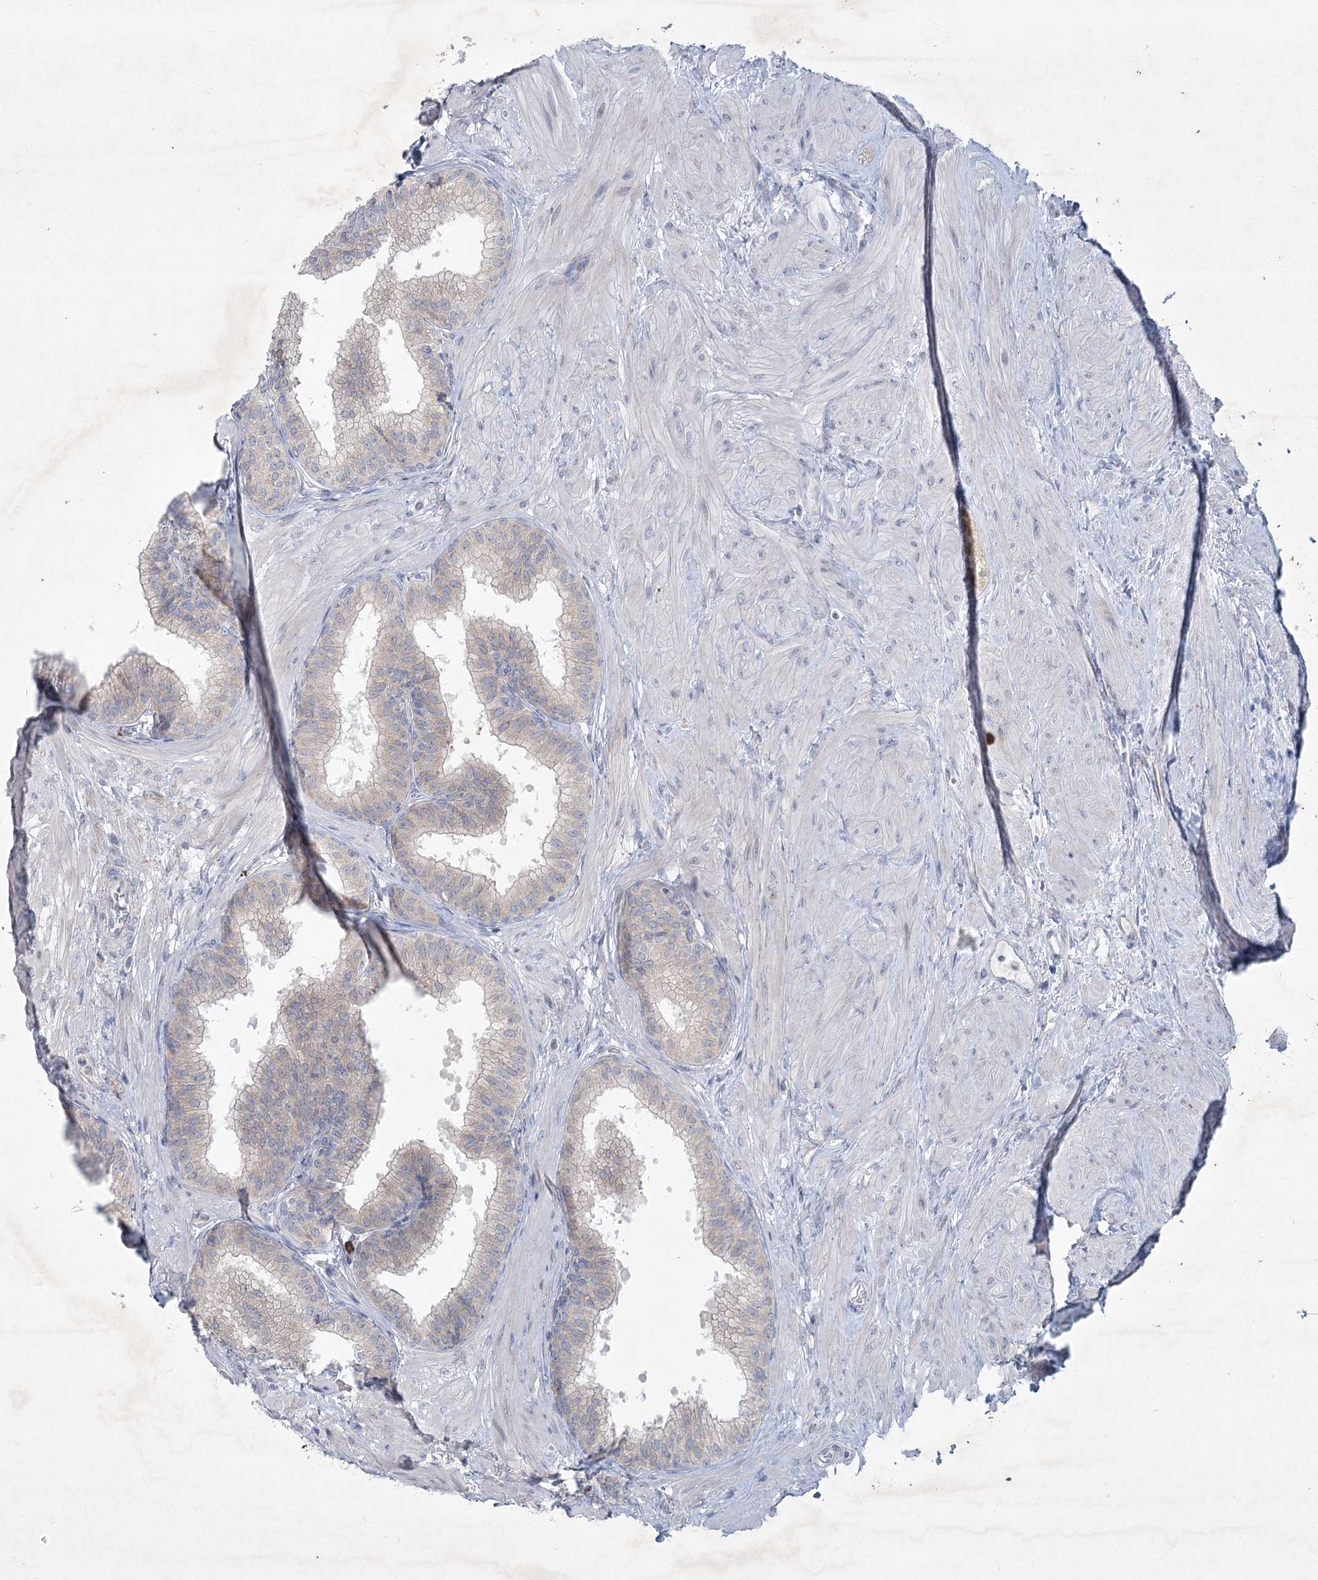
{"staining": {"intensity": "weak", "quantity": "<25%", "location": "cytoplasmic/membranous"}, "tissue": "prostate", "cell_type": "Glandular cells", "image_type": "normal", "snomed": [{"axis": "morphology", "description": "Normal tissue, NOS"}, {"axis": "topography", "description": "Prostate"}], "caption": "DAB immunohistochemical staining of benign human prostate reveals no significant expression in glandular cells. The staining is performed using DAB (3,3'-diaminobenzidine) brown chromogen with nuclei counter-stained in using hematoxylin.", "gene": "PLA2G12A", "patient": {"sex": "male", "age": 60}}